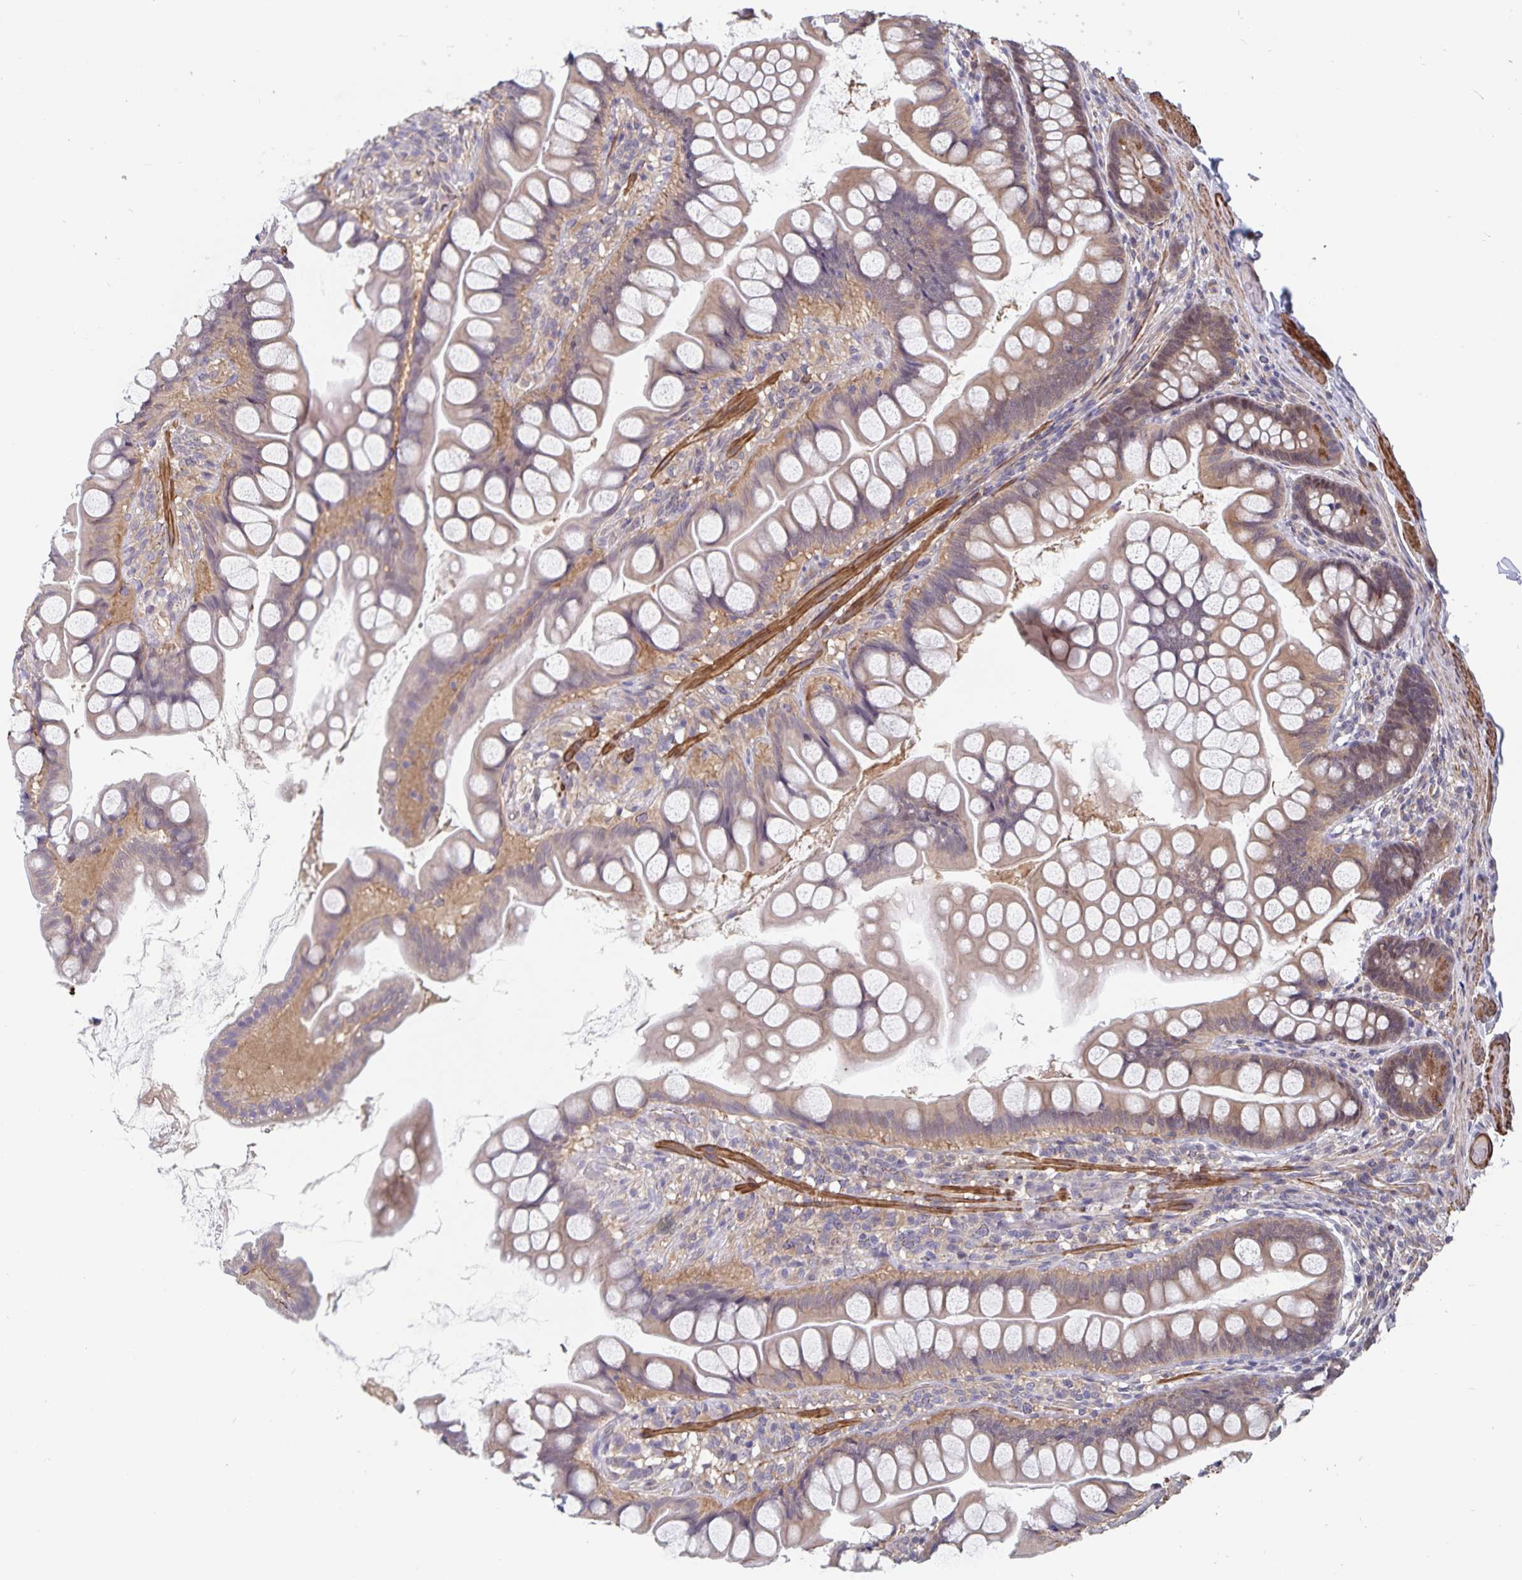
{"staining": {"intensity": "weak", "quantity": "25%-75%", "location": "cytoplasmic/membranous,nuclear"}, "tissue": "small intestine", "cell_type": "Glandular cells", "image_type": "normal", "snomed": [{"axis": "morphology", "description": "Normal tissue, NOS"}, {"axis": "topography", "description": "Small intestine"}], "caption": "A brown stain labels weak cytoplasmic/membranous,nuclear positivity of a protein in glandular cells of benign human small intestine.", "gene": "BAG6", "patient": {"sex": "male", "age": 70}}